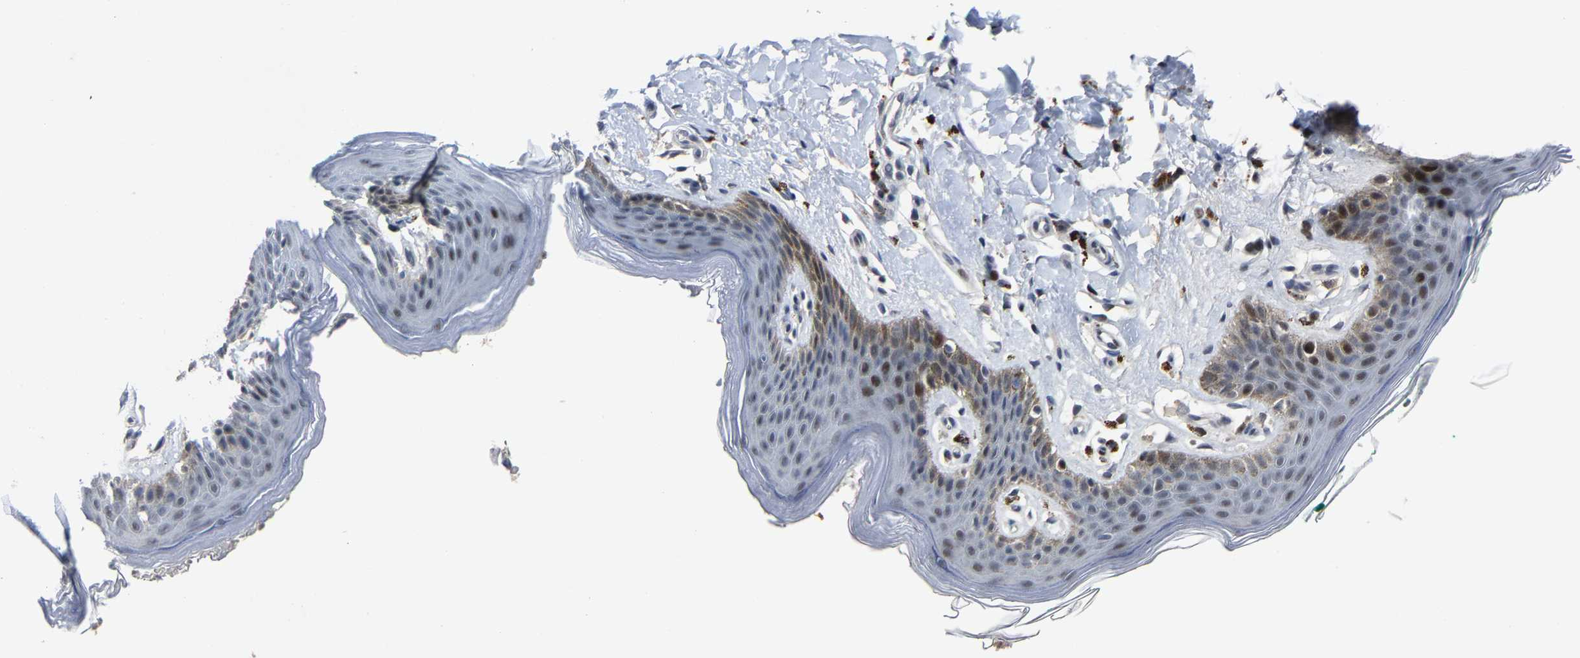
{"staining": {"intensity": "moderate", "quantity": "25%-75%", "location": "nuclear"}, "tissue": "skin", "cell_type": "Epidermal cells", "image_type": "normal", "snomed": [{"axis": "morphology", "description": "Normal tissue, NOS"}, {"axis": "topography", "description": "Vulva"}], "caption": "Benign skin reveals moderate nuclear staining in about 25%-75% of epidermal cells, visualized by immunohistochemistry.", "gene": "LSM8", "patient": {"sex": "female", "age": 66}}